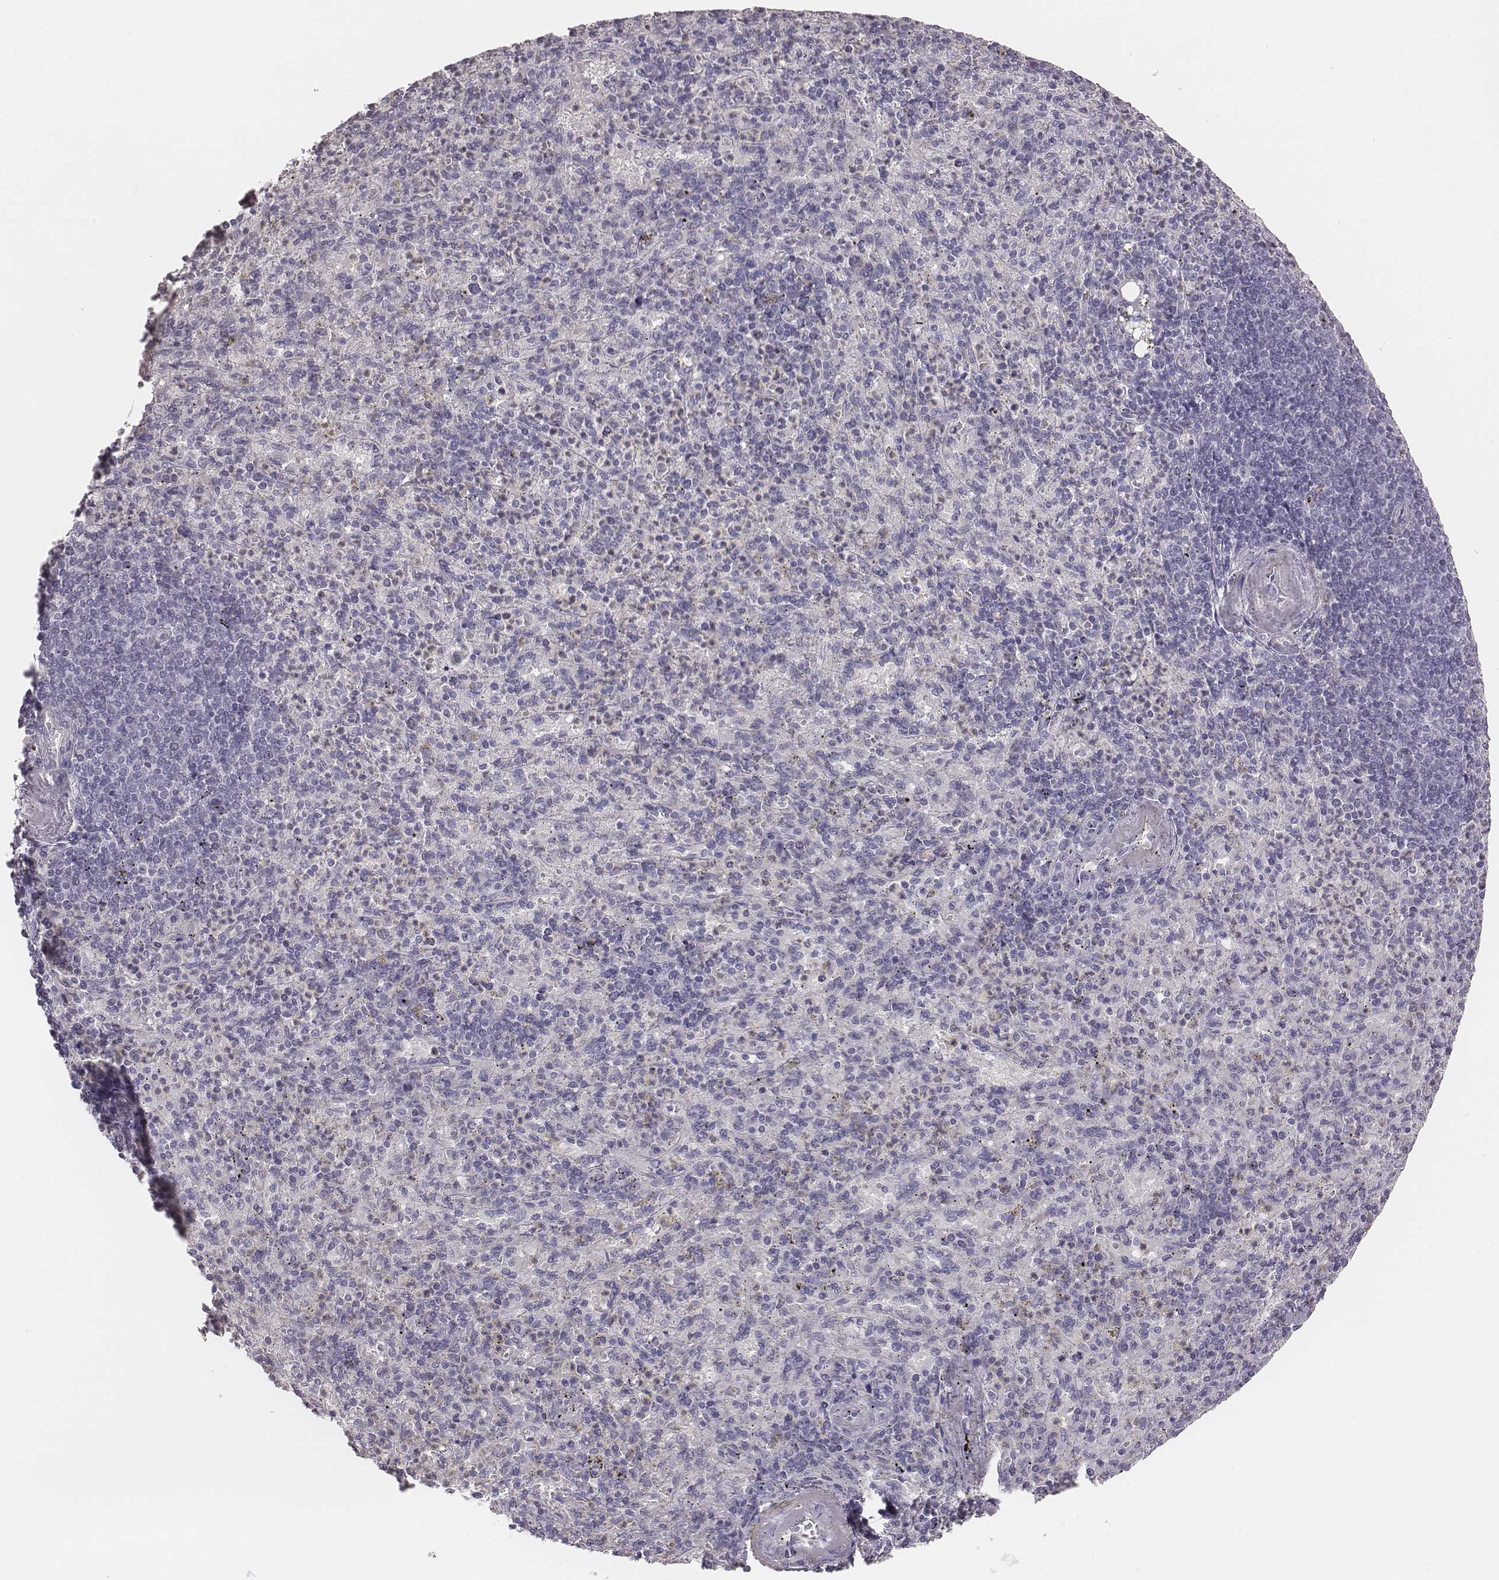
{"staining": {"intensity": "negative", "quantity": "none", "location": "none"}, "tissue": "spleen", "cell_type": "Cells in red pulp", "image_type": "normal", "snomed": [{"axis": "morphology", "description": "Normal tissue, NOS"}, {"axis": "topography", "description": "Spleen"}], "caption": "Immunohistochemistry (IHC) micrograph of unremarkable human spleen stained for a protein (brown), which displays no staining in cells in red pulp. Nuclei are stained in blue.", "gene": "PBK", "patient": {"sex": "female", "age": 74}}